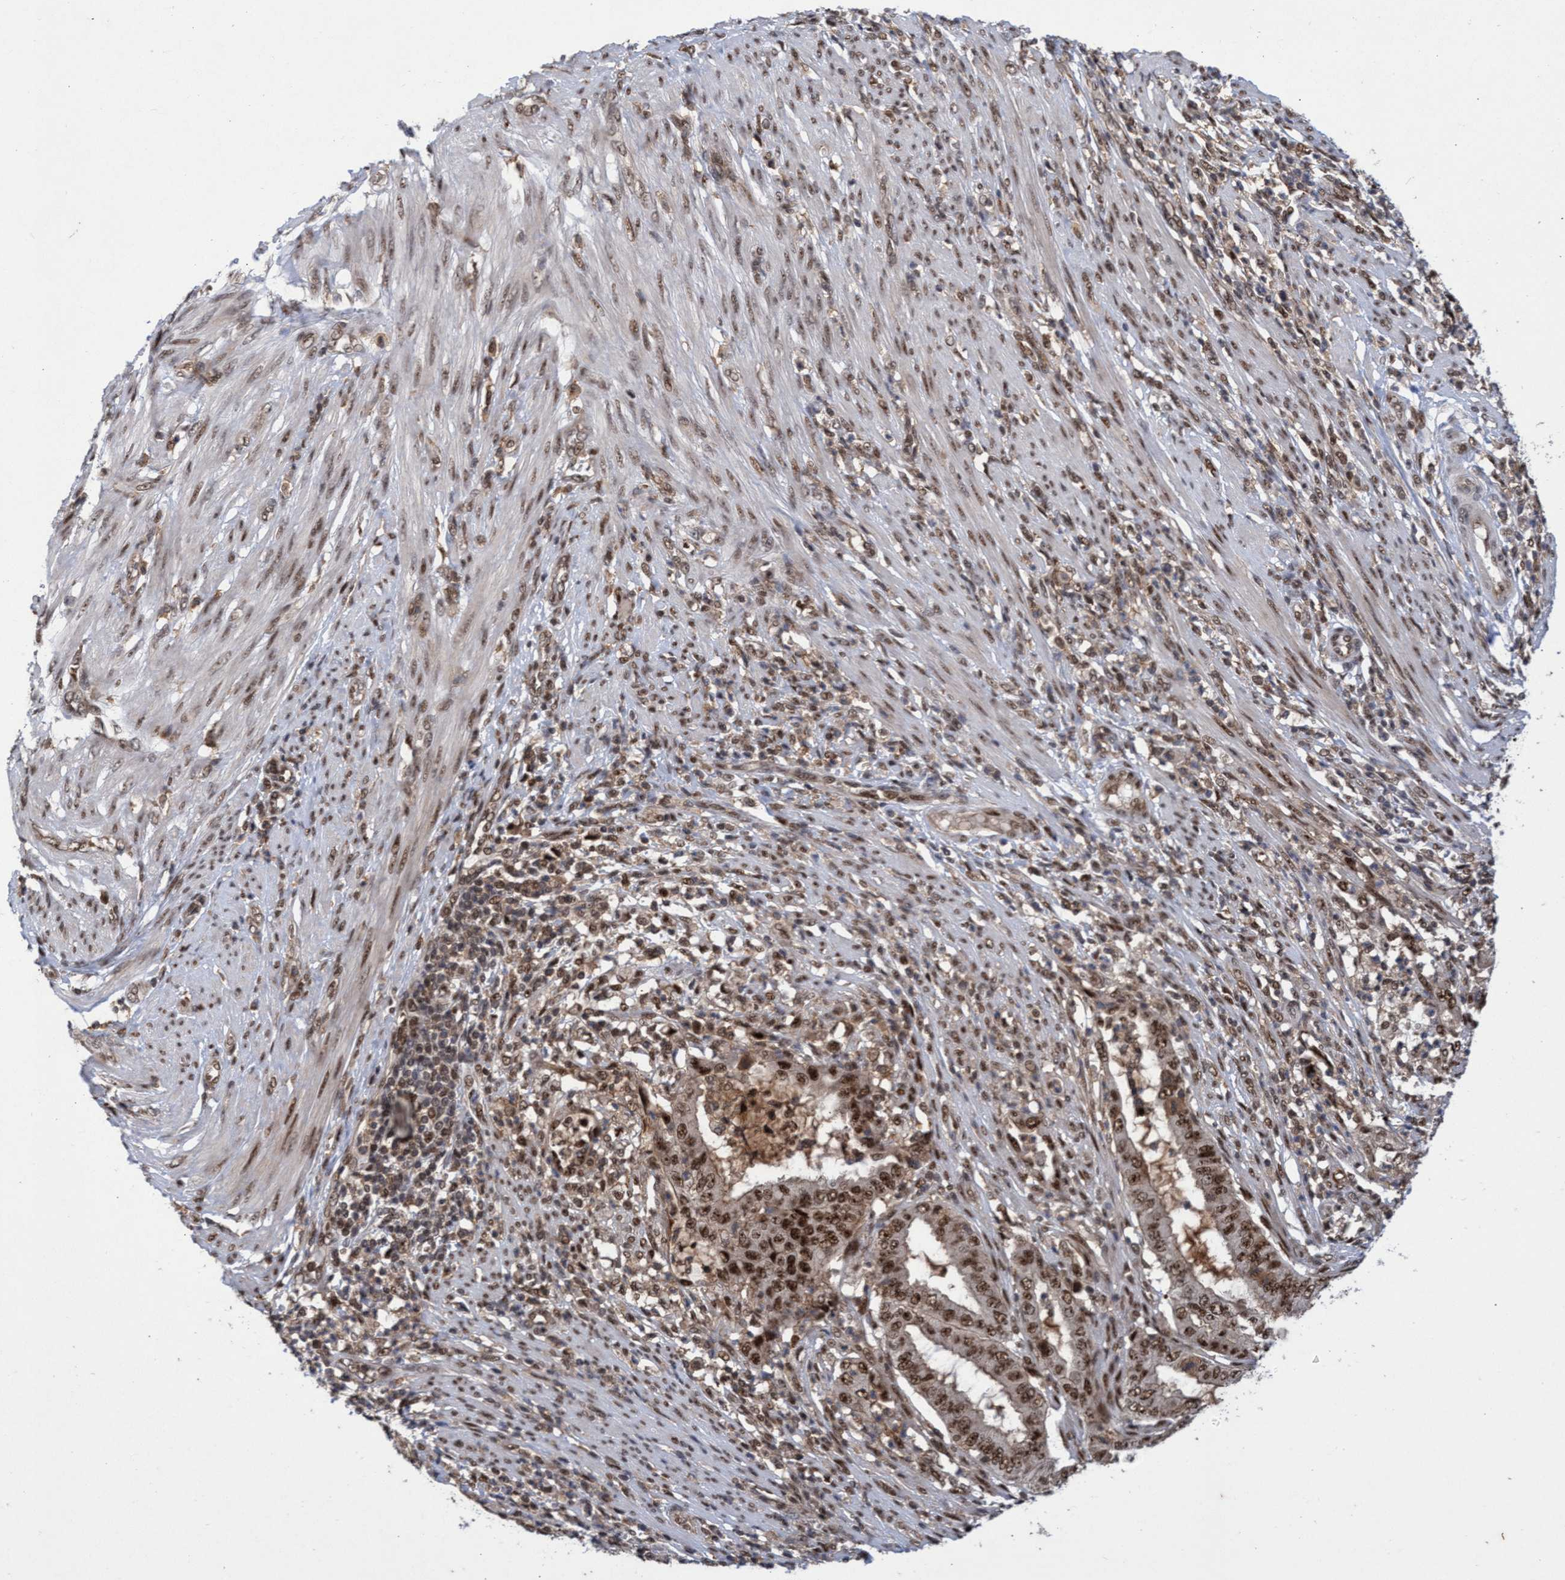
{"staining": {"intensity": "moderate", "quantity": ">75%", "location": "cytoplasmic/membranous,nuclear"}, "tissue": "endometrial cancer", "cell_type": "Tumor cells", "image_type": "cancer", "snomed": [{"axis": "morphology", "description": "Adenocarcinoma, NOS"}, {"axis": "topography", "description": "Endometrium"}], "caption": "Immunohistochemistry (IHC) of endometrial adenocarcinoma exhibits medium levels of moderate cytoplasmic/membranous and nuclear staining in approximately >75% of tumor cells. (IHC, brightfield microscopy, high magnification).", "gene": "GTF2F1", "patient": {"sex": "female", "age": 51}}